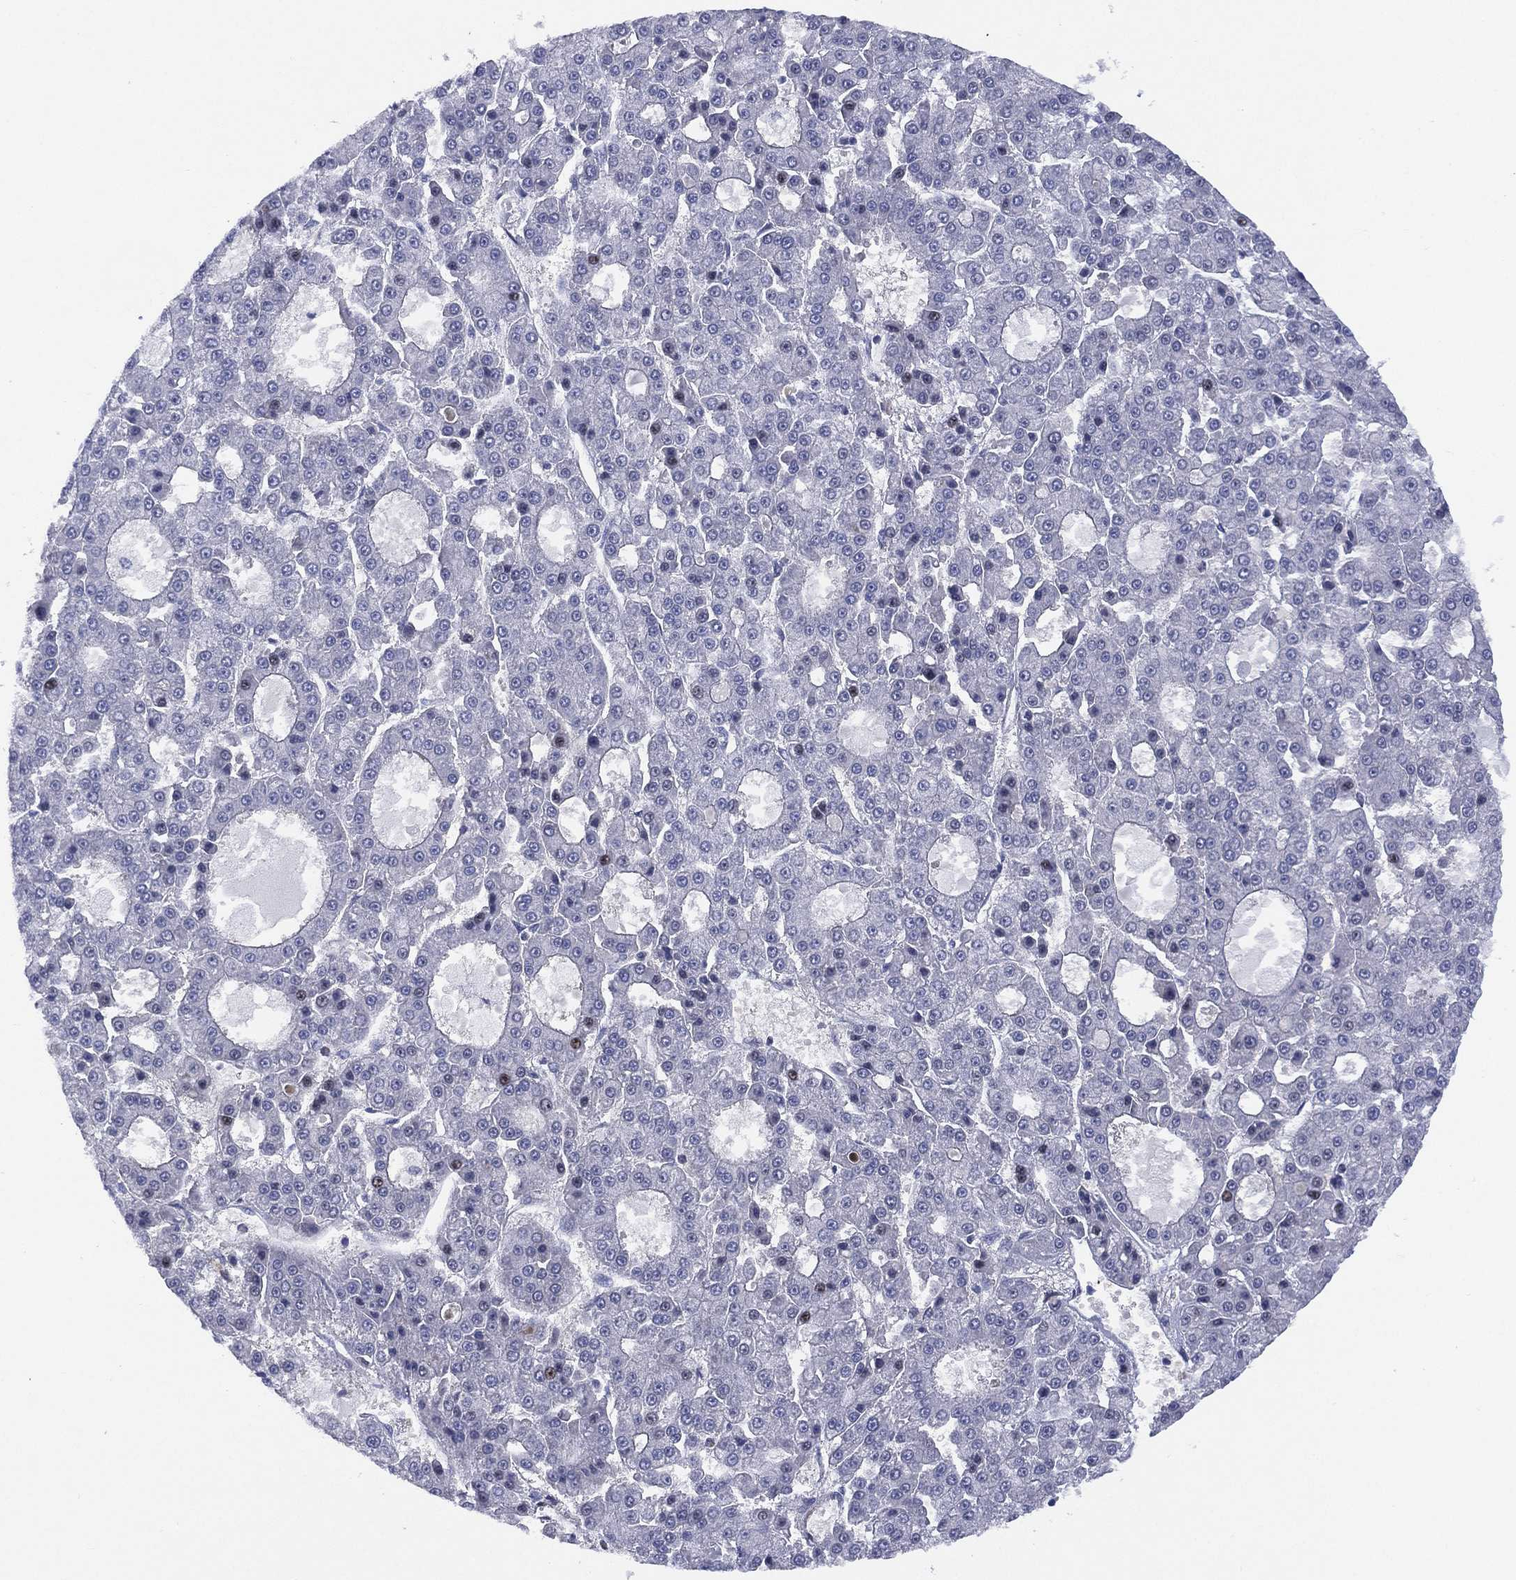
{"staining": {"intensity": "negative", "quantity": "none", "location": "none"}, "tissue": "liver cancer", "cell_type": "Tumor cells", "image_type": "cancer", "snomed": [{"axis": "morphology", "description": "Carcinoma, Hepatocellular, NOS"}, {"axis": "topography", "description": "Liver"}], "caption": "Immunohistochemistry (IHC) photomicrograph of hepatocellular carcinoma (liver) stained for a protein (brown), which exhibits no staining in tumor cells.", "gene": "SLC4A4", "patient": {"sex": "male", "age": 70}}